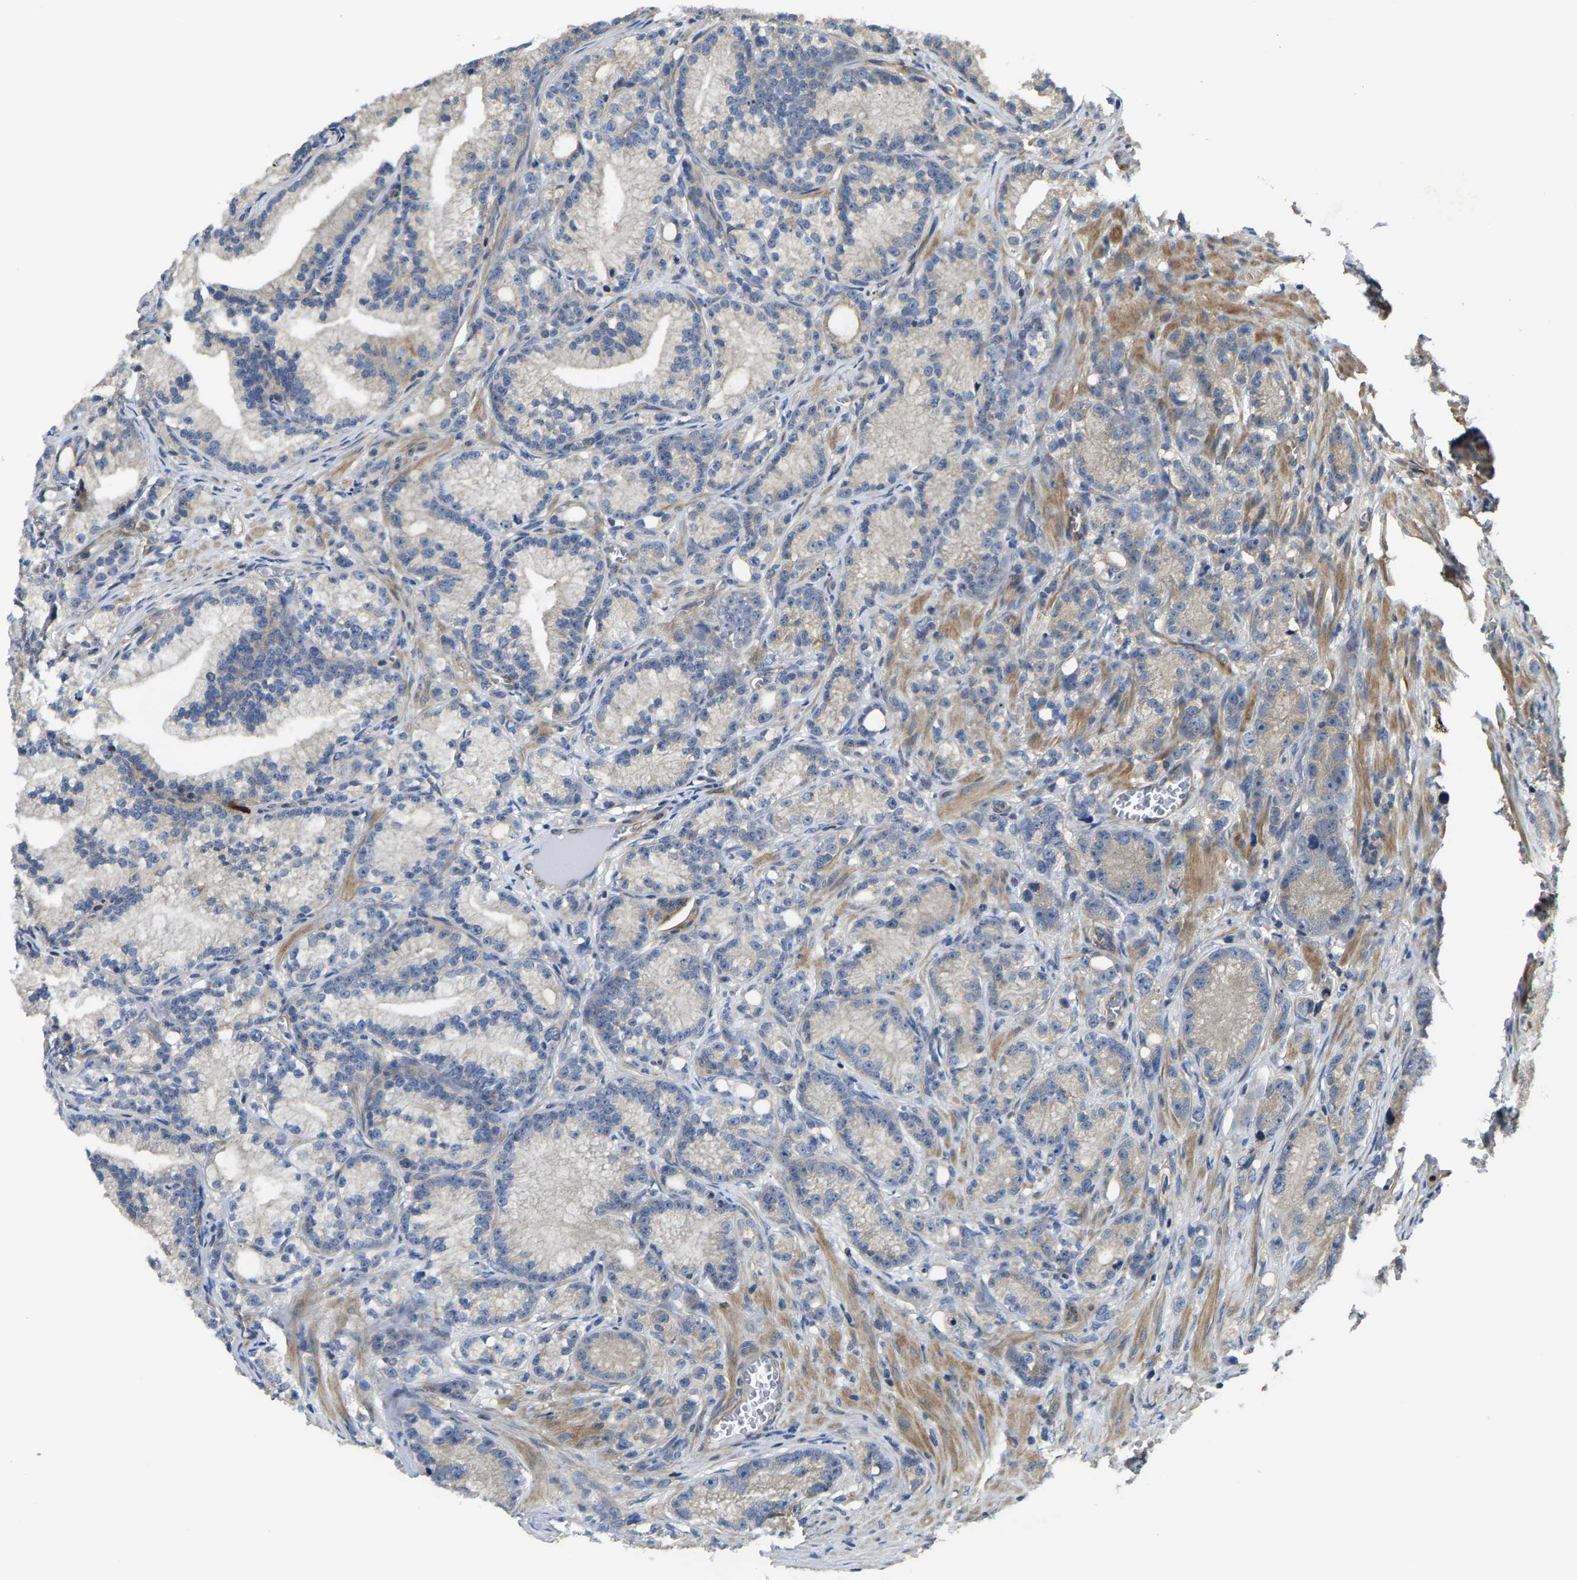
{"staining": {"intensity": "negative", "quantity": "none", "location": "none"}, "tissue": "prostate cancer", "cell_type": "Tumor cells", "image_type": "cancer", "snomed": [{"axis": "morphology", "description": "Adenocarcinoma, Low grade"}, {"axis": "topography", "description": "Prostate"}], "caption": "Prostate cancer (low-grade adenocarcinoma) stained for a protein using immunohistochemistry (IHC) shows no staining tumor cells.", "gene": "AGBL3", "patient": {"sex": "male", "age": 89}}